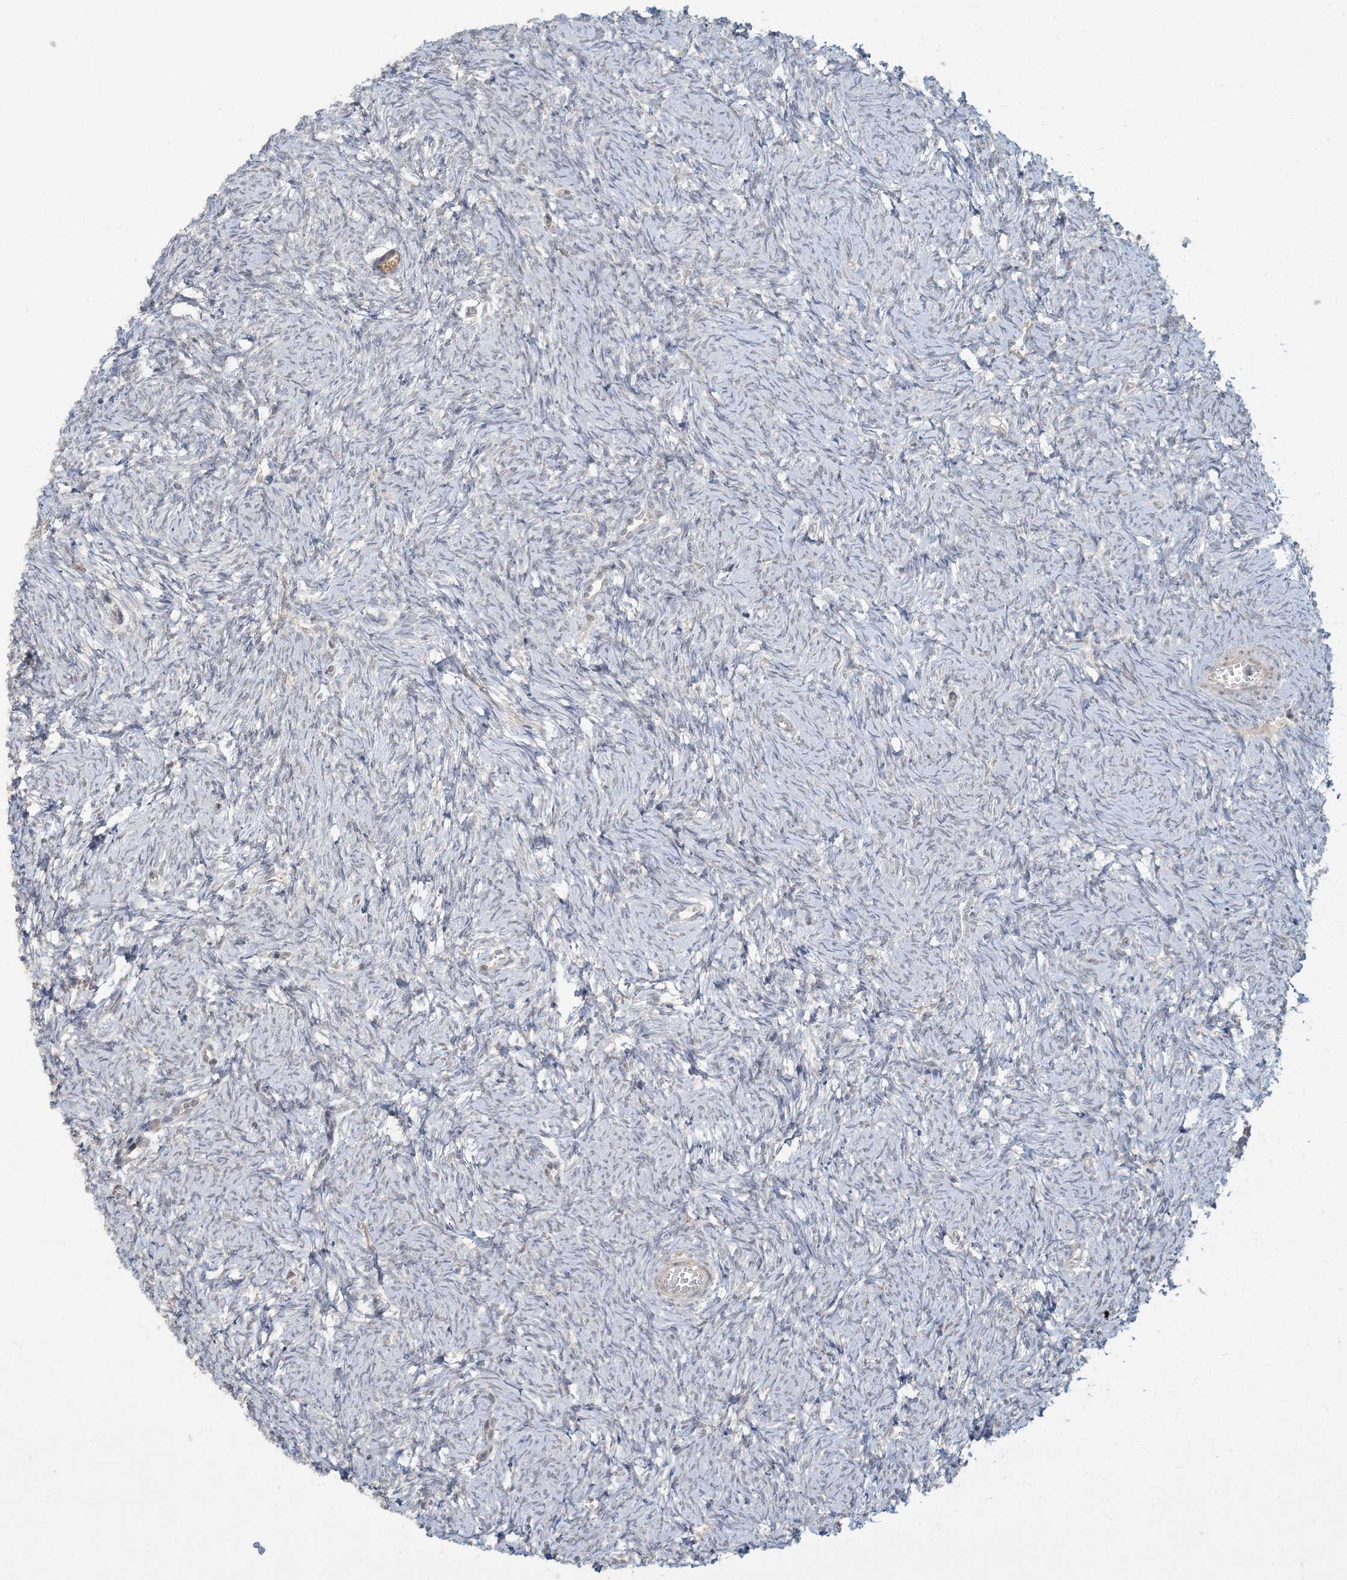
{"staining": {"intensity": "negative", "quantity": "none", "location": "none"}, "tissue": "ovary", "cell_type": "Ovarian stroma cells", "image_type": "normal", "snomed": [{"axis": "morphology", "description": "Normal tissue, NOS"}, {"axis": "morphology", "description": "Cyst, NOS"}, {"axis": "topography", "description": "Ovary"}], "caption": "DAB (3,3'-diaminobenzidine) immunohistochemical staining of benign ovary shows no significant staining in ovarian stroma cells.", "gene": "MCAT", "patient": {"sex": "female", "age": 33}}